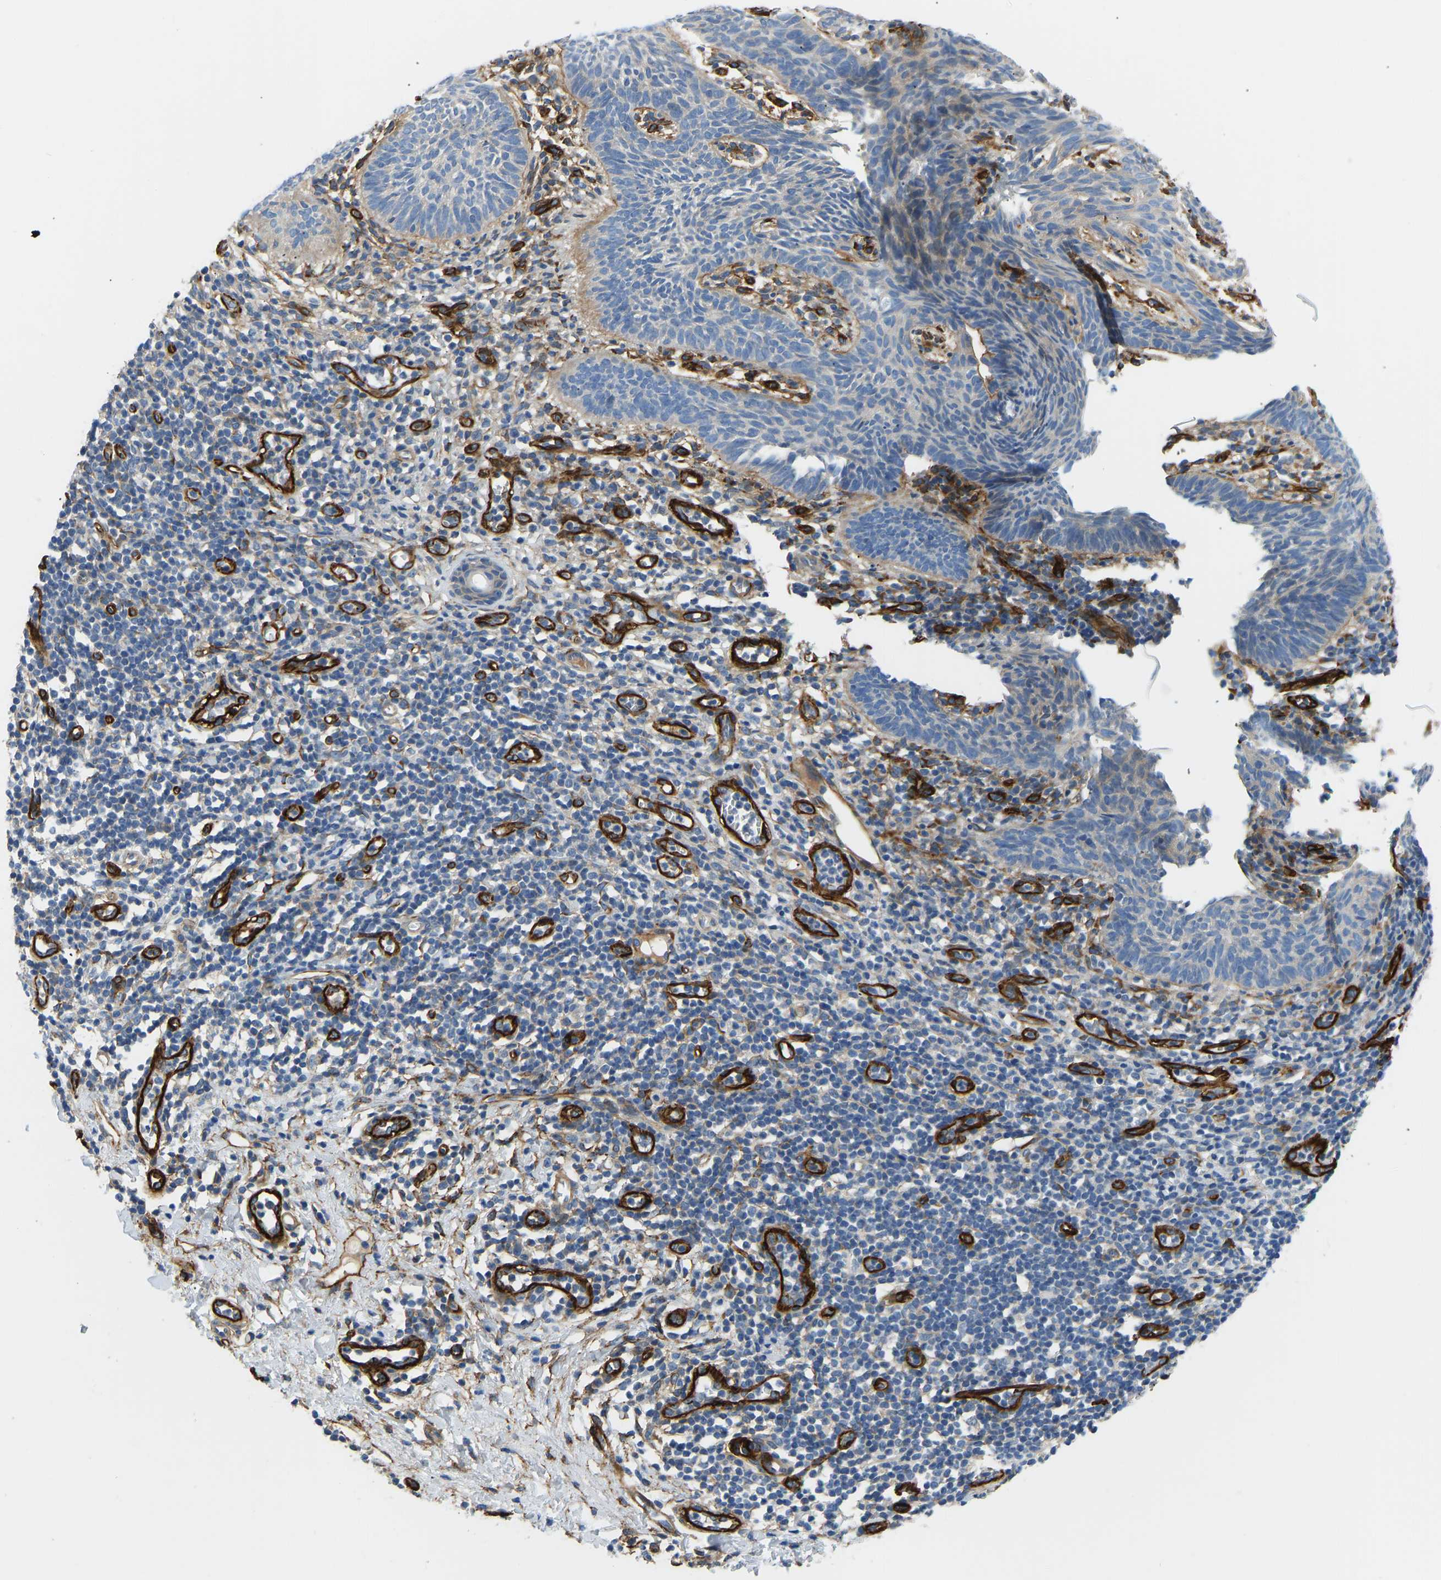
{"staining": {"intensity": "negative", "quantity": "none", "location": "none"}, "tissue": "skin cancer", "cell_type": "Tumor cells", "image_type": "cancer", "snomed": [{"axis": "morphology", "description": "Basal cell carcinoma"}, {"axis": "topography", "description": "Skin"}], "caption": "There is no significant expression in tumor cells of skin cancer (basal cell carcinoma).", "gene": "COL15A1", "patient": {"sex": "male", "age": 60}}